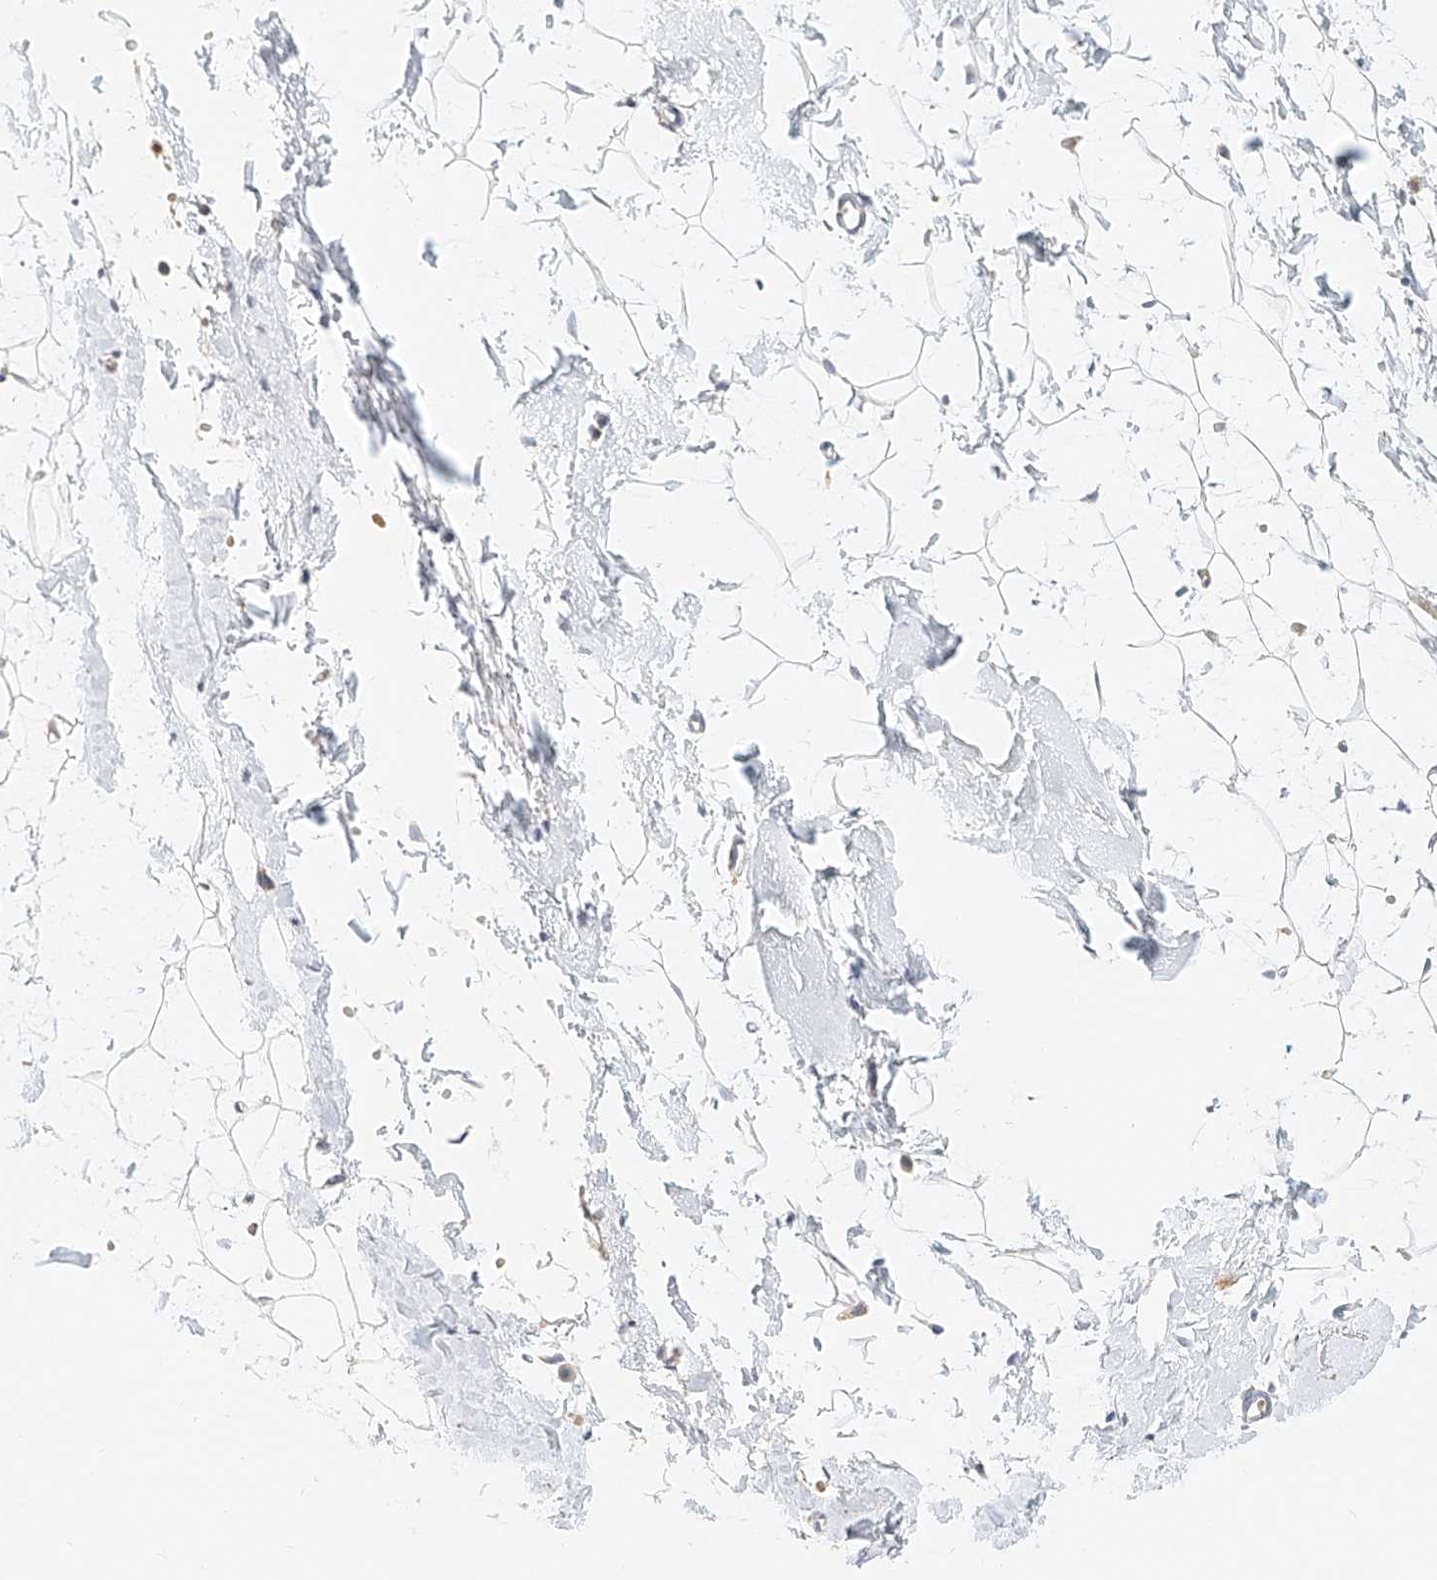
{"staining": {"intensity": "negative", "quantity": "none", "location": "none"}, "tissue": "adipose tissue", "cell_type": "Adipocytes", "image_type": "normal", "snomed": [{"axis": "morphology", "description": "Normal tissue, NOS"}, {"axis": "topography", "description": "Breast"}], "caption": "Immunohistochemistry micrograph of unremarkable human adipose tissue stained for a protein (brown), which exhibits no staining in adipocytes. (Immunohistochemistry (ihc), brightfield microscopy, high magnification).", "gene": "CXorf58", "patient": {"sex": "female", "age": 23}}